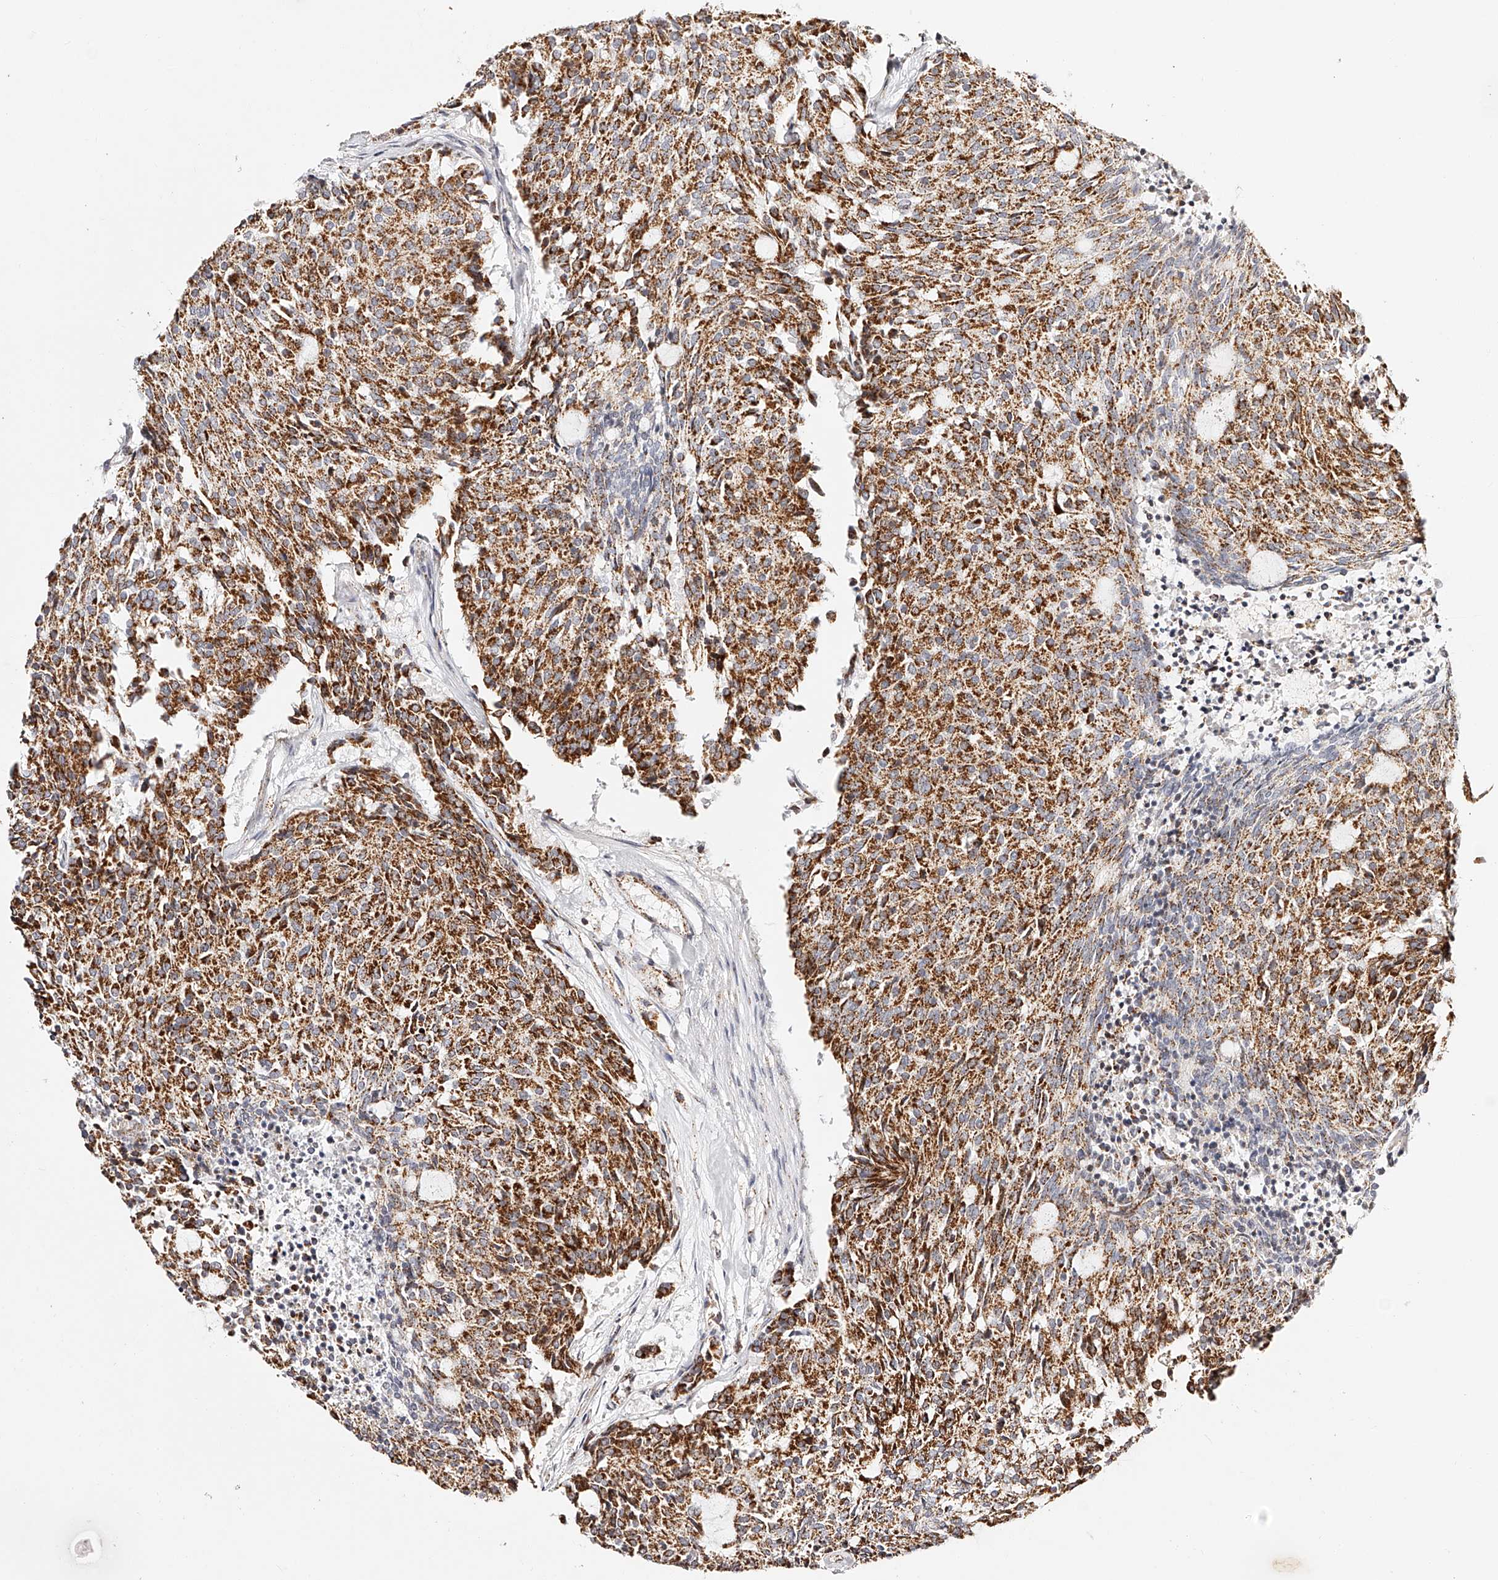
{"staining": {"intensity": "strong", "quantity": ">75%", "location": "cytoplasmic/membranous"}, "tissue": "carcinoid", "cell_type": "Tumor cells", "image_type": "cancer", "snomed": [{"axis": "morphology", "description": "Carcinoid, malignant, NOS"}, {"axis": "topography", "description": "Pancreas"}], "caption": "Protein expression analysis of malignant carcinoid displays strong cytoplasmic/membranous positivity in about >75% of tumor cells.", "gene": "NDUFV3", "patient": {"sex": "female", "age": 54}}